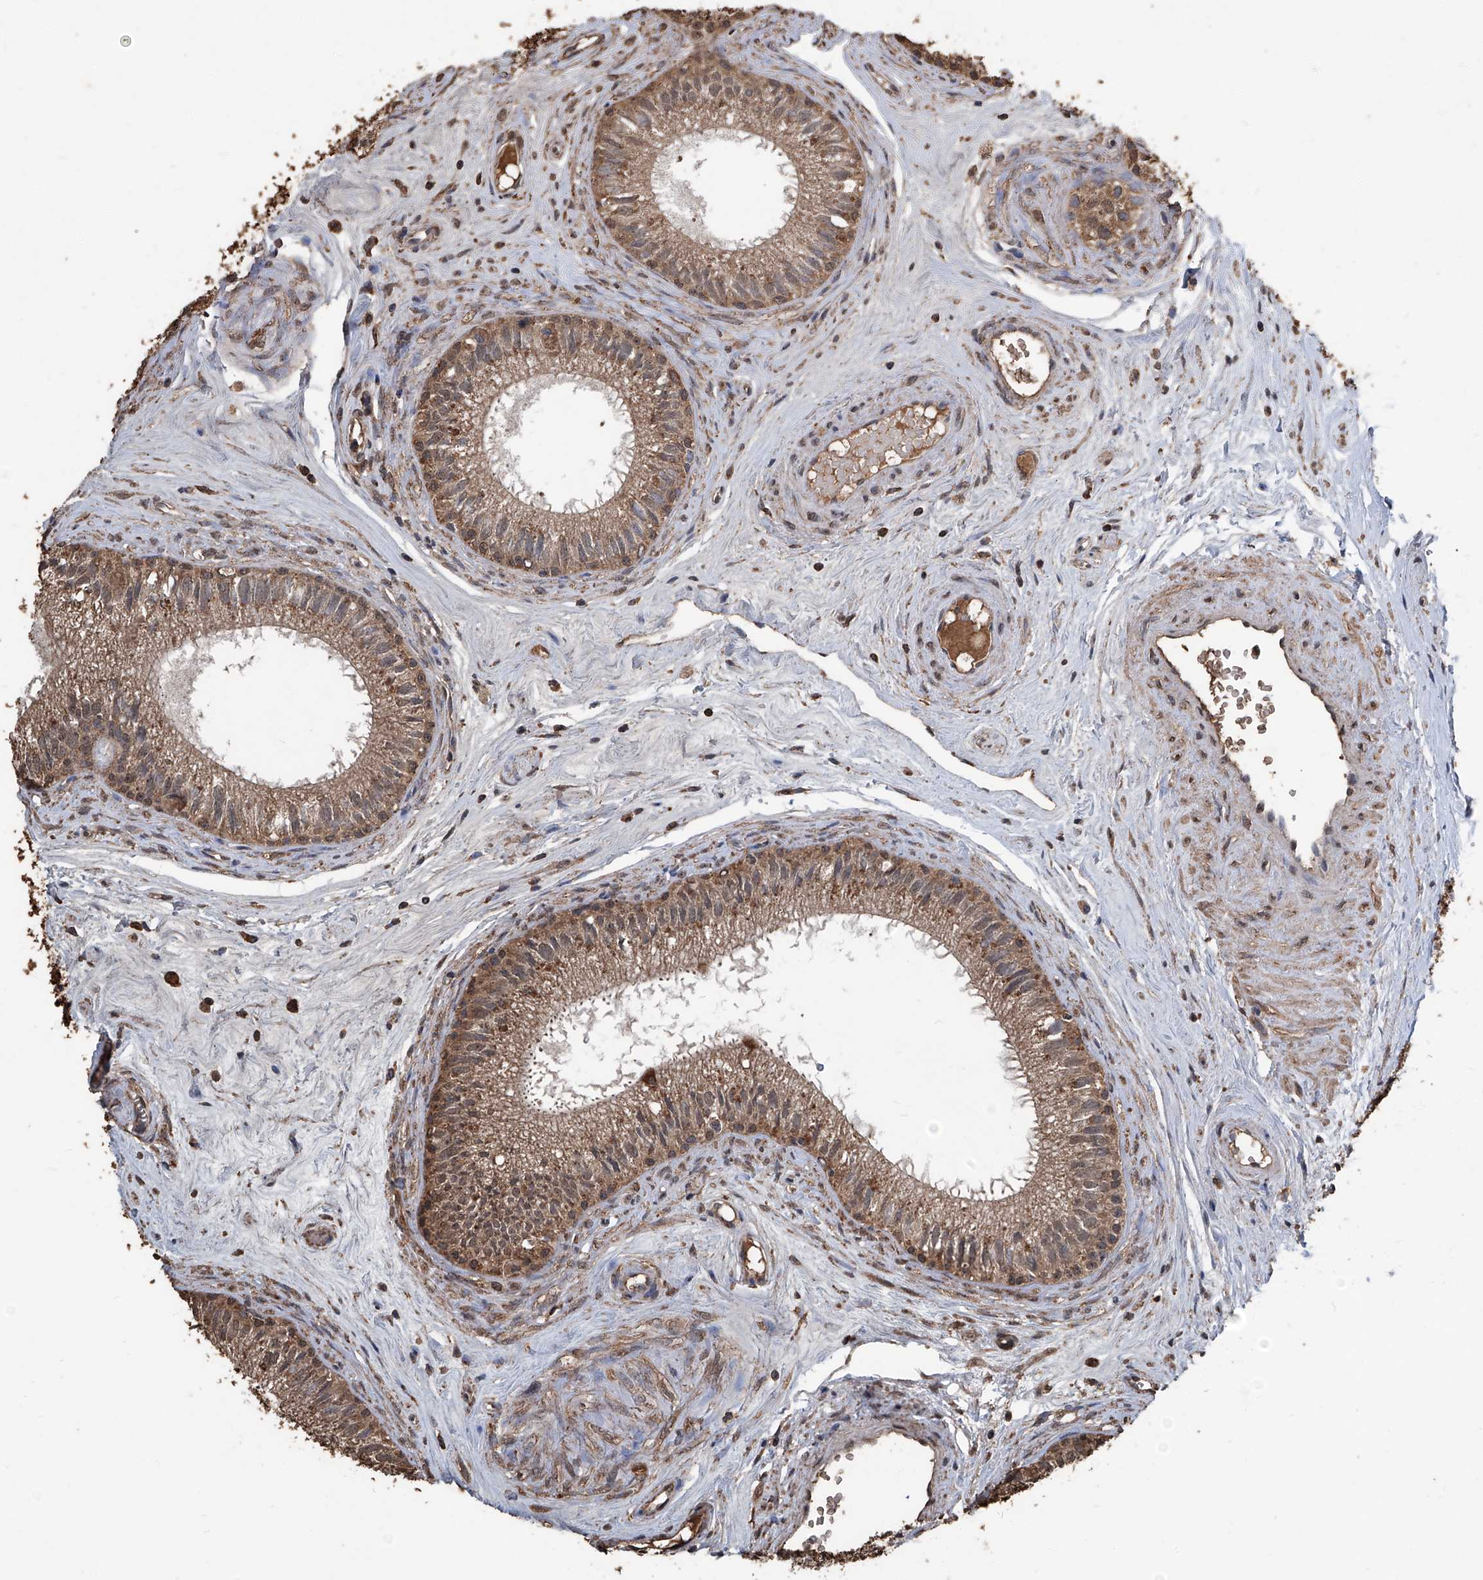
{"staining": {"intensity": "moderate", "quantity": ">75%", "location": "cytoplasmic/membranous"}, "tissue": "epididymis", "cell_type": "Glandular cells", "image_type": "normal", "snomed": [{"axis": "morphology", "description": "Normal tissue, NOS"}, {"axis": "topography", "description": "Epididymis"}], "caption": "A brown stain shows moderate cytoplasmic/membranous positivity of a protein in glandular cells of benign human epididymis.", "gene": "STARD7", "patient": {"sex": "male", "age": 71}}